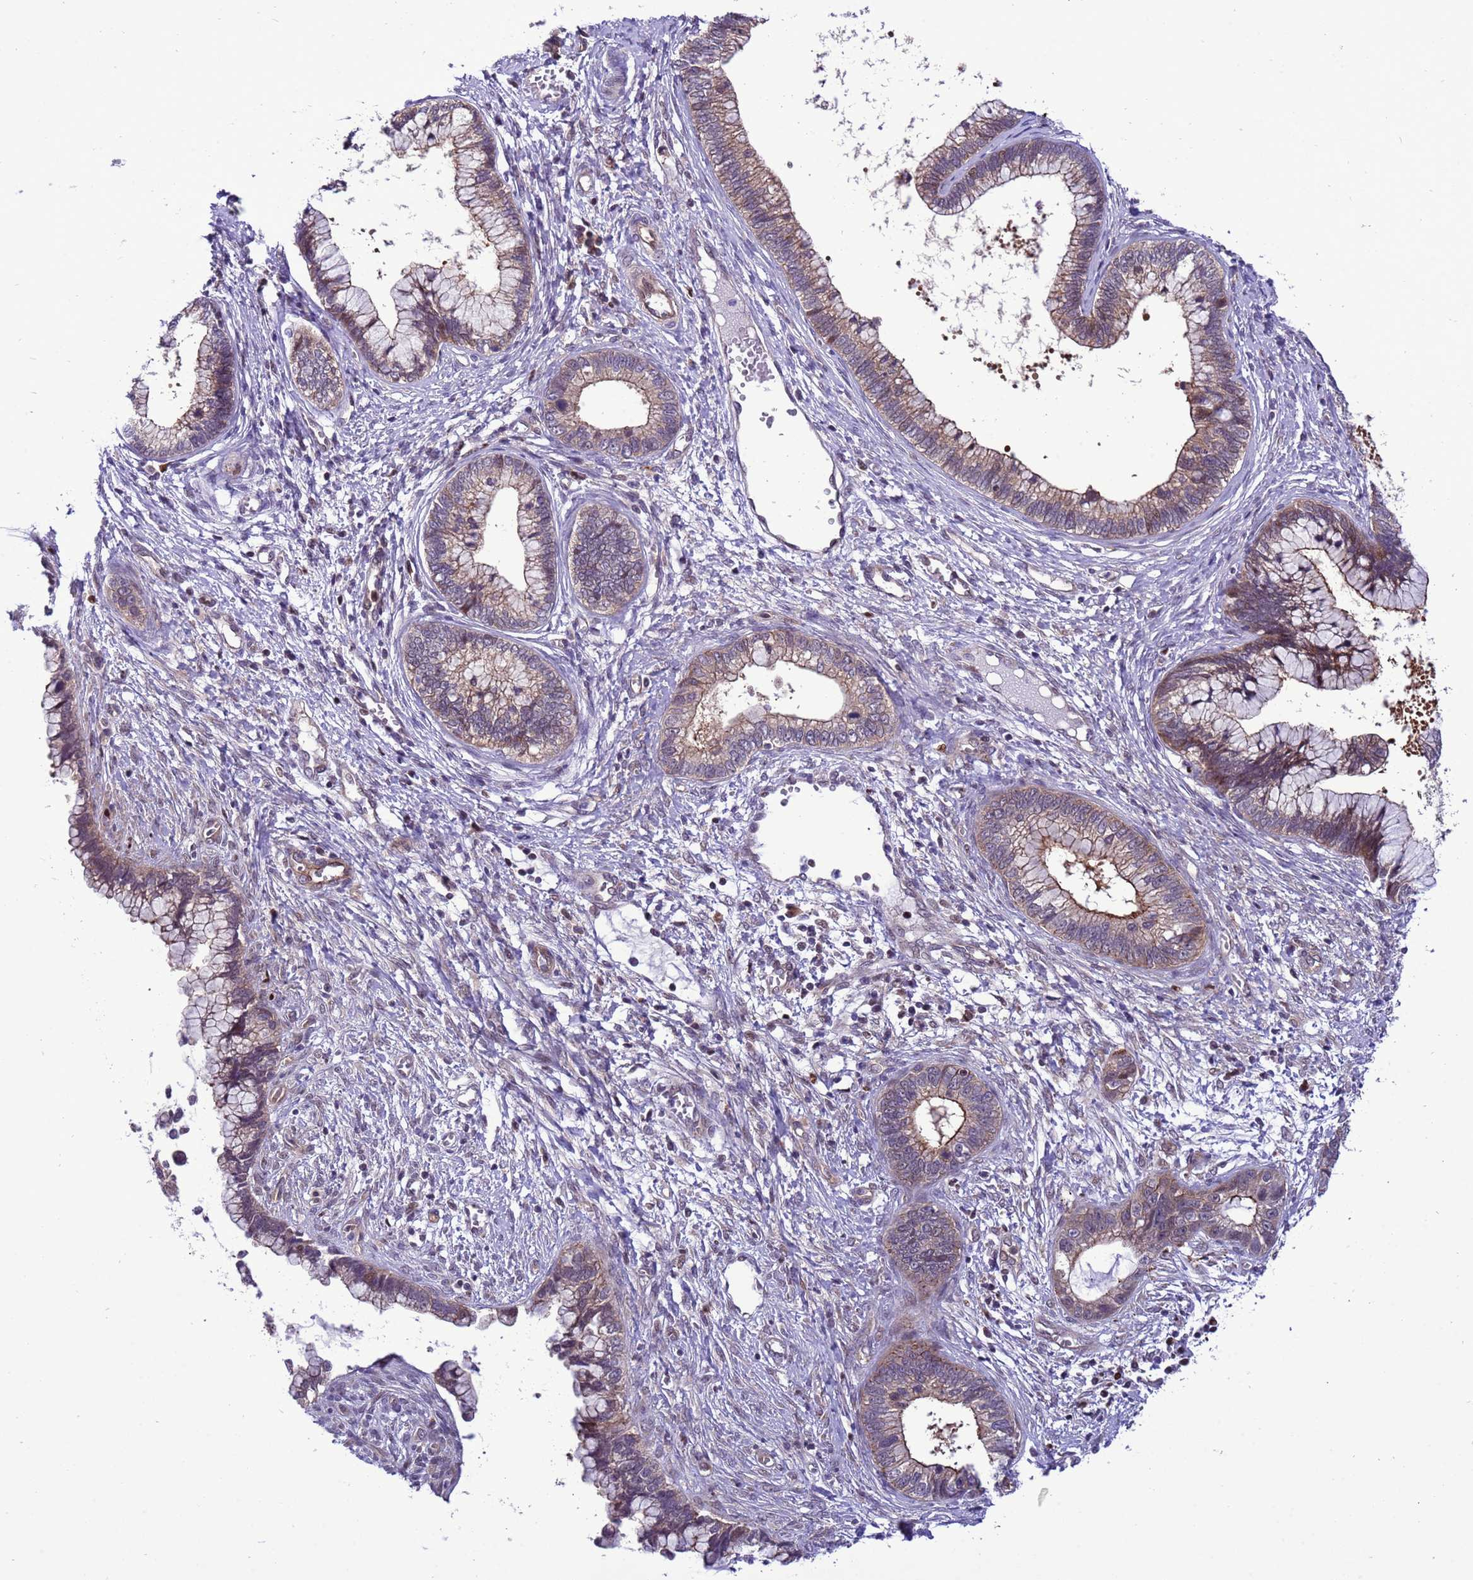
{"staining": {"intensity": "moderate", "quantity": ">75%", "location": "cytoplasmic/membranous"}, "tissue": "cervical cancer", "cell_type": "Tumor cells", "image_type": "cancer", "snomed": [{"axis": "morphology", "description": "Adenocarcinoma, NOS"}, {"axis": "topography", "description": "Cervix"}], "caption": "Protein analysis of adenocarcinoma (cervical) tissue exhibits moderate cytoplasmic/membranous staining in approximately >75% of tumor cells. (DAB (3,3'-diaminobenzidine) IHC with brightfield microscopy, high magnification).", "gene": "RASD1", "patient": {"sex": "female", "age": 44}}